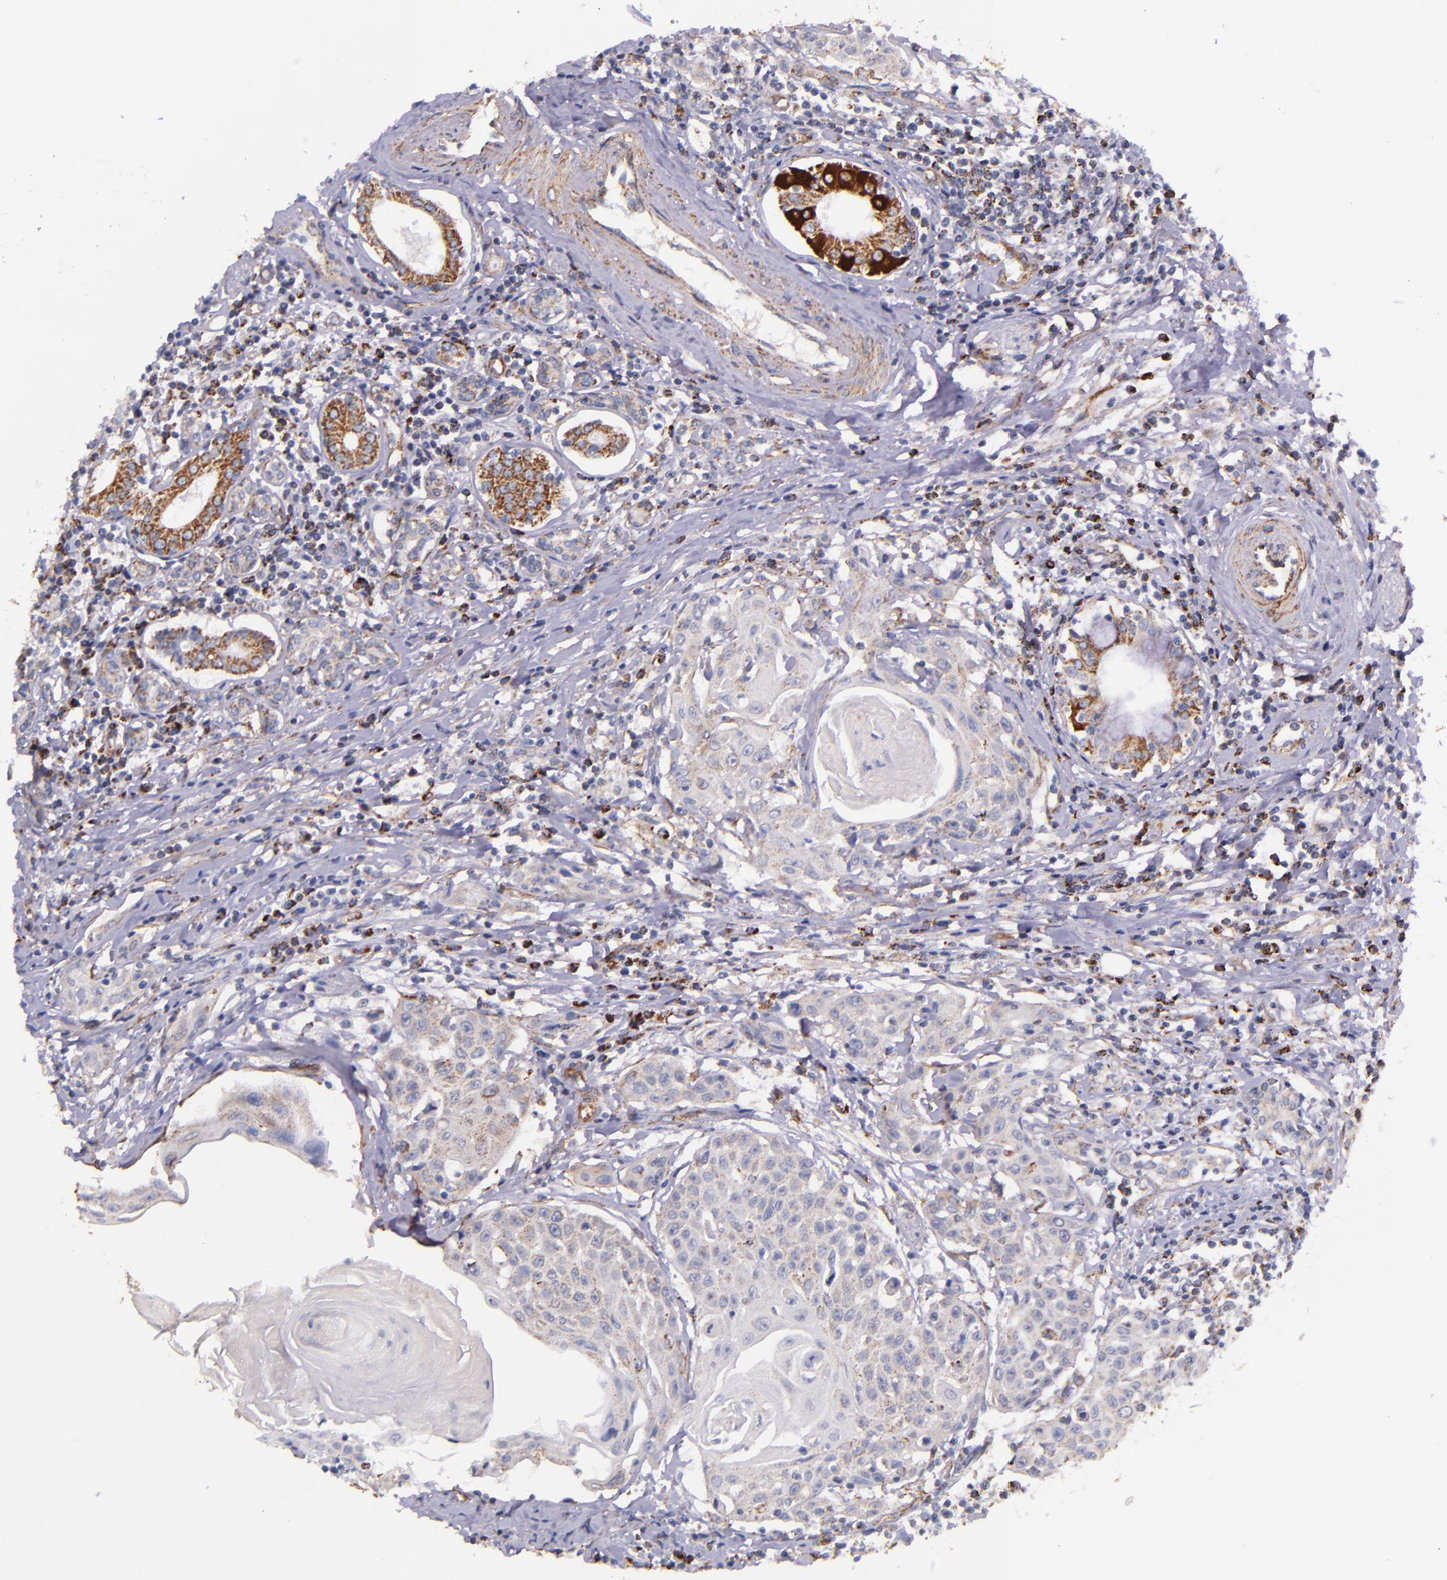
{"staining": {"intensity": "negative", "quantity": "none", "location": "none"}, "tissue": "head and neck cancer", "cell_type": "Tumor cells", "image_type": "cancer", "snomed": [{"axis": "morphology", "description": "Squamous cell carcinoma, NOS"}, {"axis": "morphology", "description": "Squamous cell carcinoma, metastatic, NOS"}, {"axis": "topography", "description": "Lymph node"}, {"axis": "topography", "description": "Salivary gland"}, {"axis": "topography", "description": "Head-Neck"}], "caption": "This is an immunohistochemistry (IHC) image of head and neck squamous cell carcinoma. There is no positivity in tumor cells.", "gene": "IDH3G", "patient": {"sex": "female", "age": 74}}